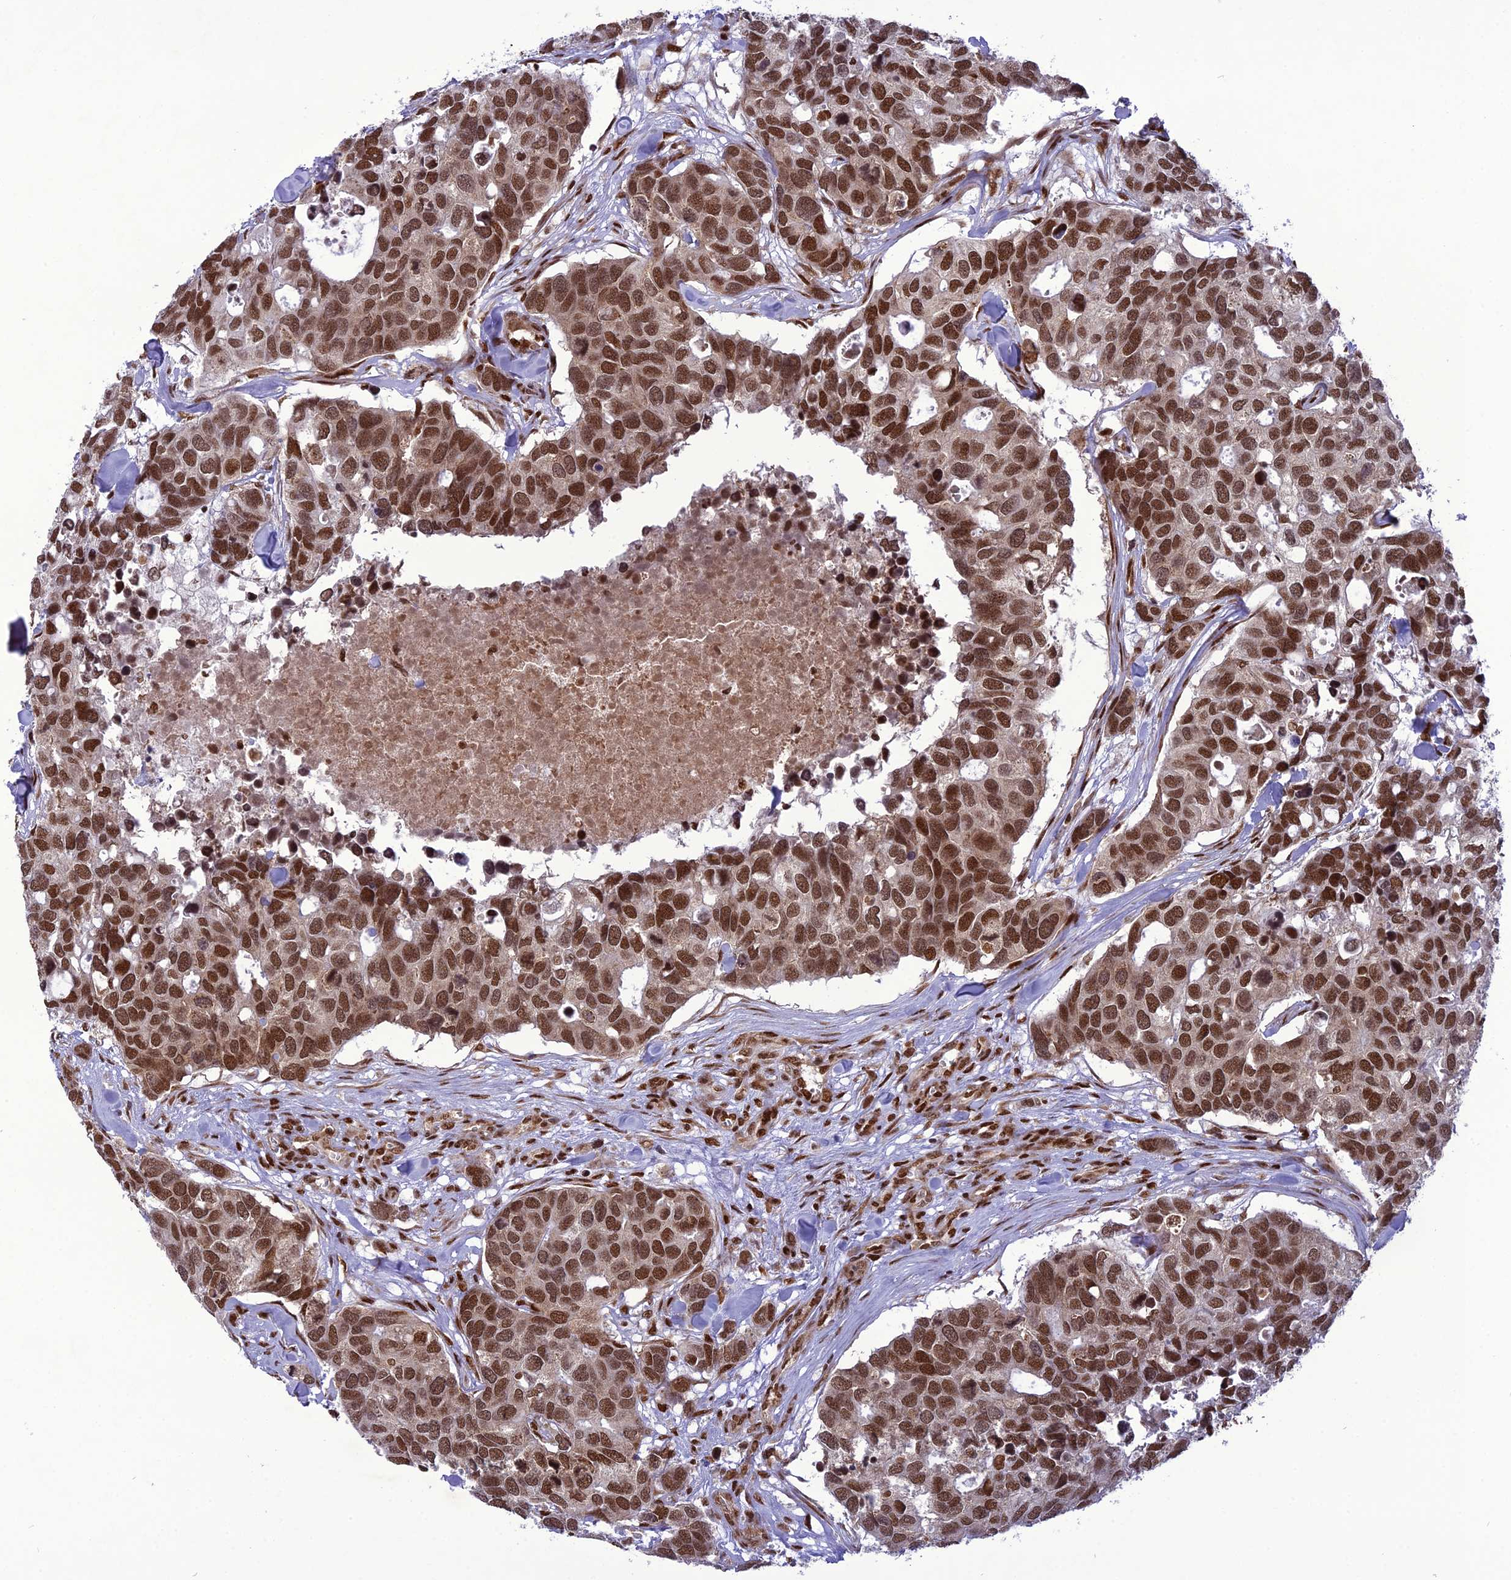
{"staining": {"intensity": "strong", "quantity": ">75%", "location": "nuclear"}, "tissue": "breast cancer", "cell_type": "Tumor cells", "image_type": "cancer", "snomed": [{"axis": "morphology", "description": "Duct carcinoma"}, {"axis": "topography", "description": "Breast"}], "caption": "This is a micrograph of IHC staining of breast cancer (infiltrating ductal carcinoma), which shows strong expression in the nuclear of tumor cells.", "gene": "DDX1", "patient": {"sex": "female", "age": 83}}